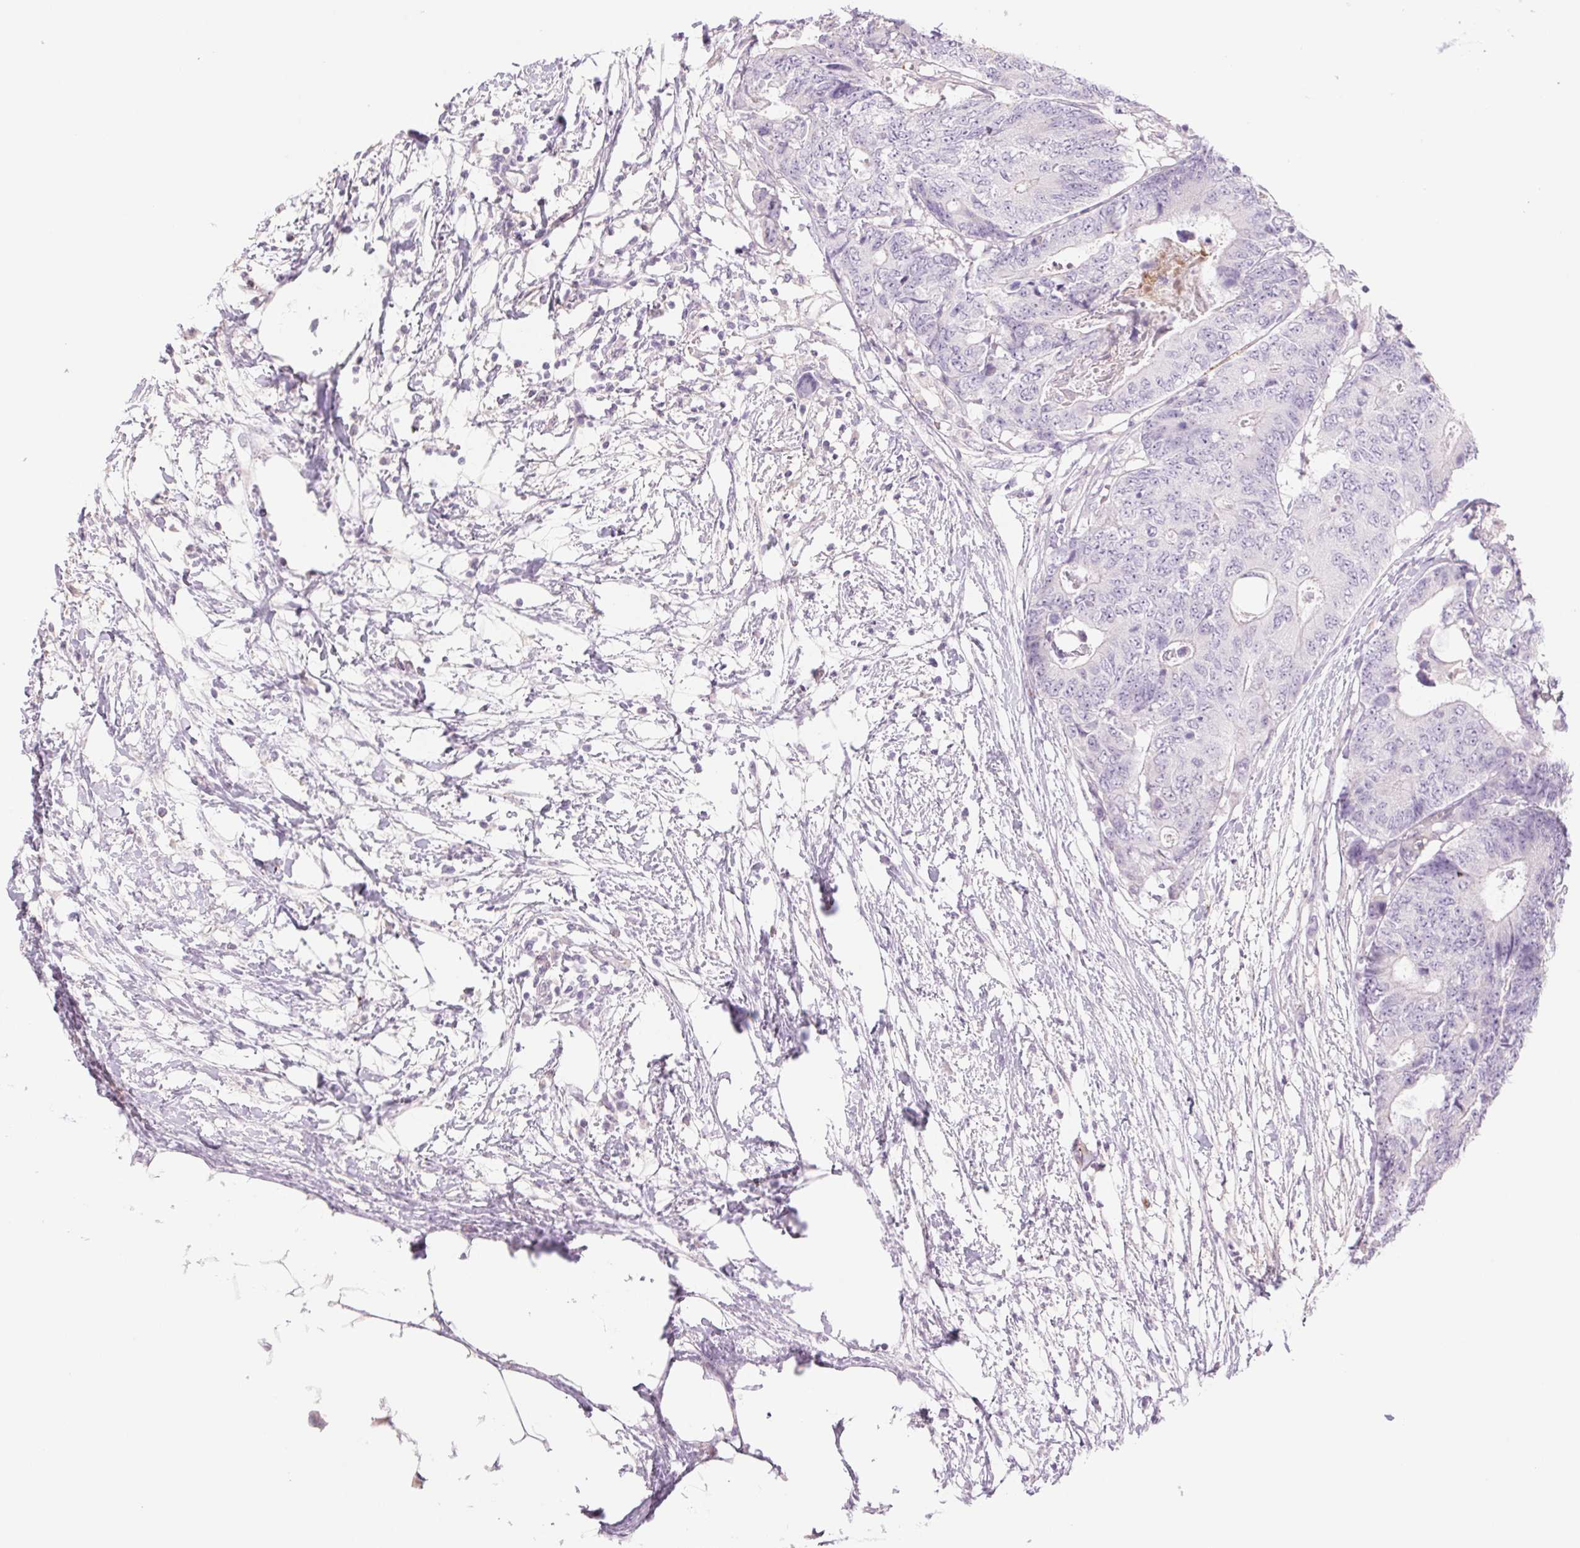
{"staining": {"intensity": "negative", "quantity": "none", "location": "none"}, "tissue": "colorectal cancer", "cell_type": "Tumor cells", "image_type": "cancer", "snomed": [{"axis": "morphology", "description": "Adenocarcinoma, NOS"}, {"axis": "topography", "description": "Colon"}], "caption": "Adenocarcinoma (colorectal) was stained to show a protein in brown. There is no significant expression in tumor cells. (DAB immunohistochemistry visualized using brightfield microscopy, high magnification).", "gene": "MS4A13", "patient": {"sex": "female", "age": 48}}